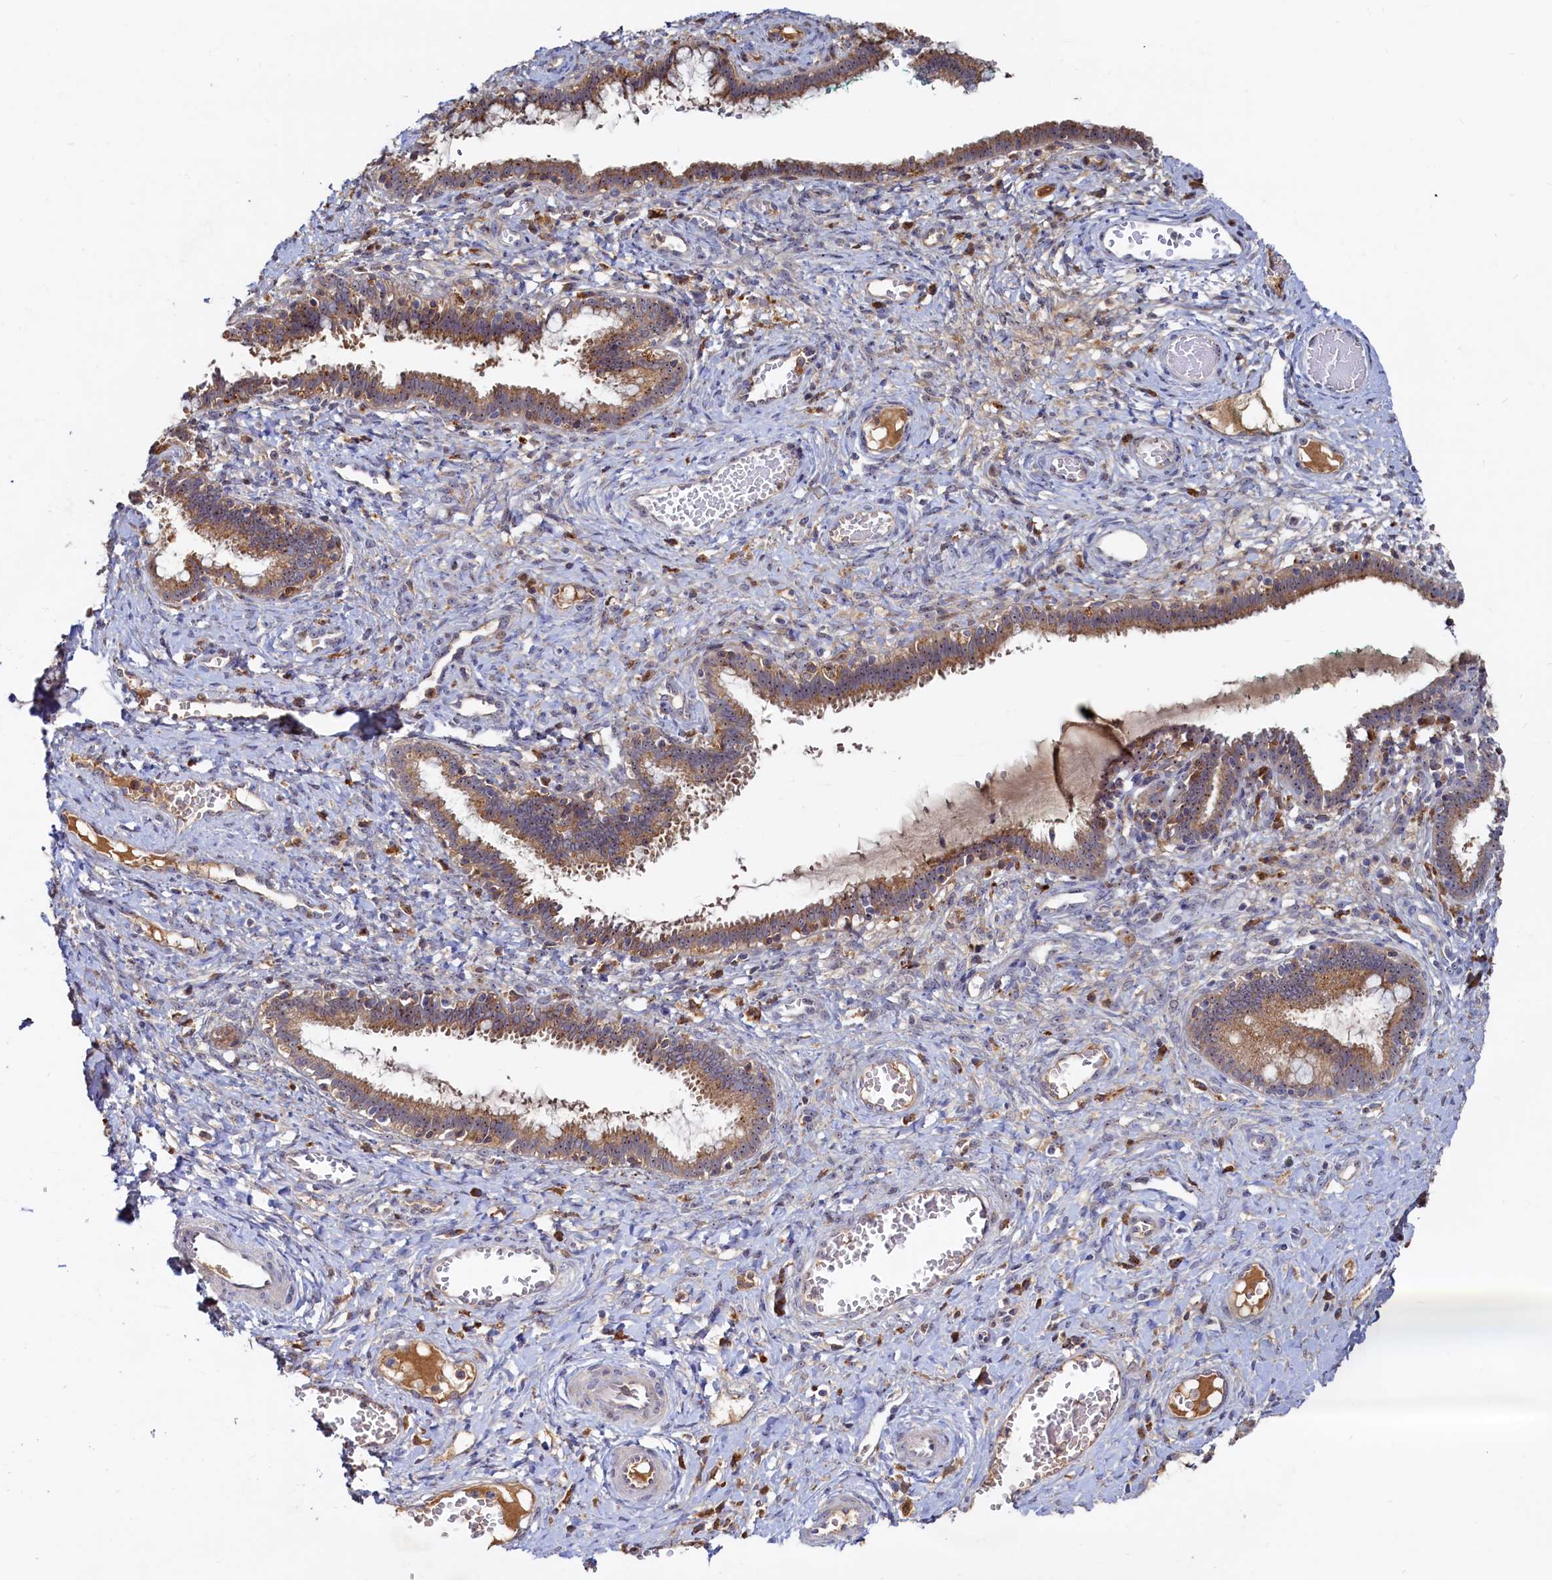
{"staining": {"intensity": "moderate", "quantity": ">75%", "location": "cytoplasmic/membranous,nuclear"}, "tissue": "cervix", "cell_type": "Glandular cells", "image_type": "normal", "snomed": [{"axis": "morphology", "description": "Normal tissue, NOS"}, {"axis": "morphology", "description": "Adenocarcinoma, NOS"}, {"axis": "topography", "description": "Cervix"}], "caption": "The micrograph reveals staining of unremarkable cervix, revealing moderate cytoplasmic/membranous,nuclear protein staining (brown color) within glandular cells.", "gene": "RGS7BP", "patient": {"sex": "female", "age": 29}}